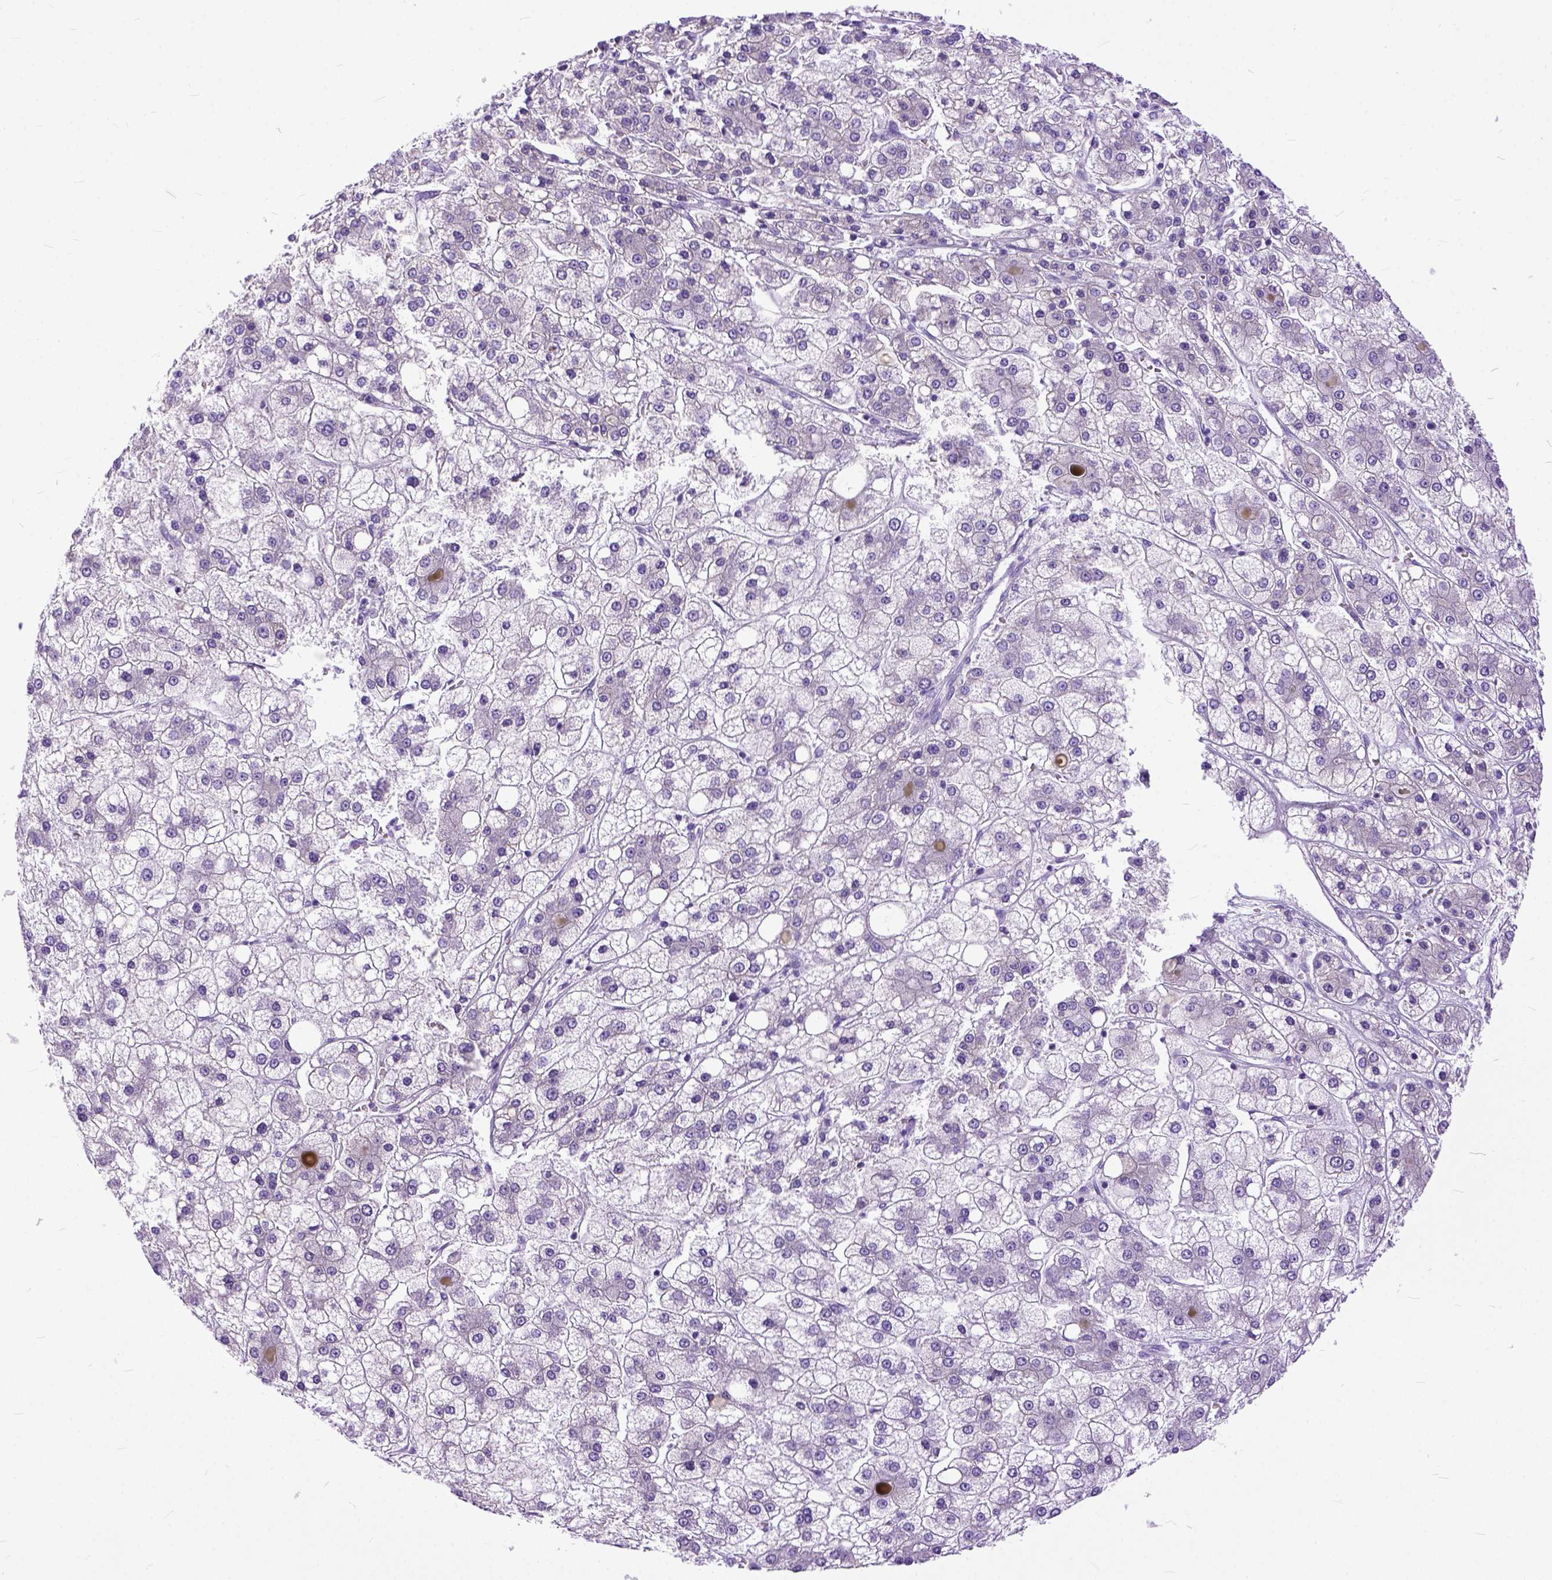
{"staining": {"intensity": "negative", "quantity": "none", "location": "none"}, "tissue": "liver cancer", "cell_type": "Tumor cells", "image_type": "cancer", "snomed": [{"axis": "morphology", "description": "Carcinoma, Hepatocellular, NOS"}, {"axis": "topography", "description": "Liver"}], "caption": "Immunohistochemistry (IHC) histopathology image of human hepatocellular carcinoma (liver) stained for a protein (brown), which displays no positivity in tumor cells.", "gene": "PPL", "patient": {"sex": "male", "age": 73}}